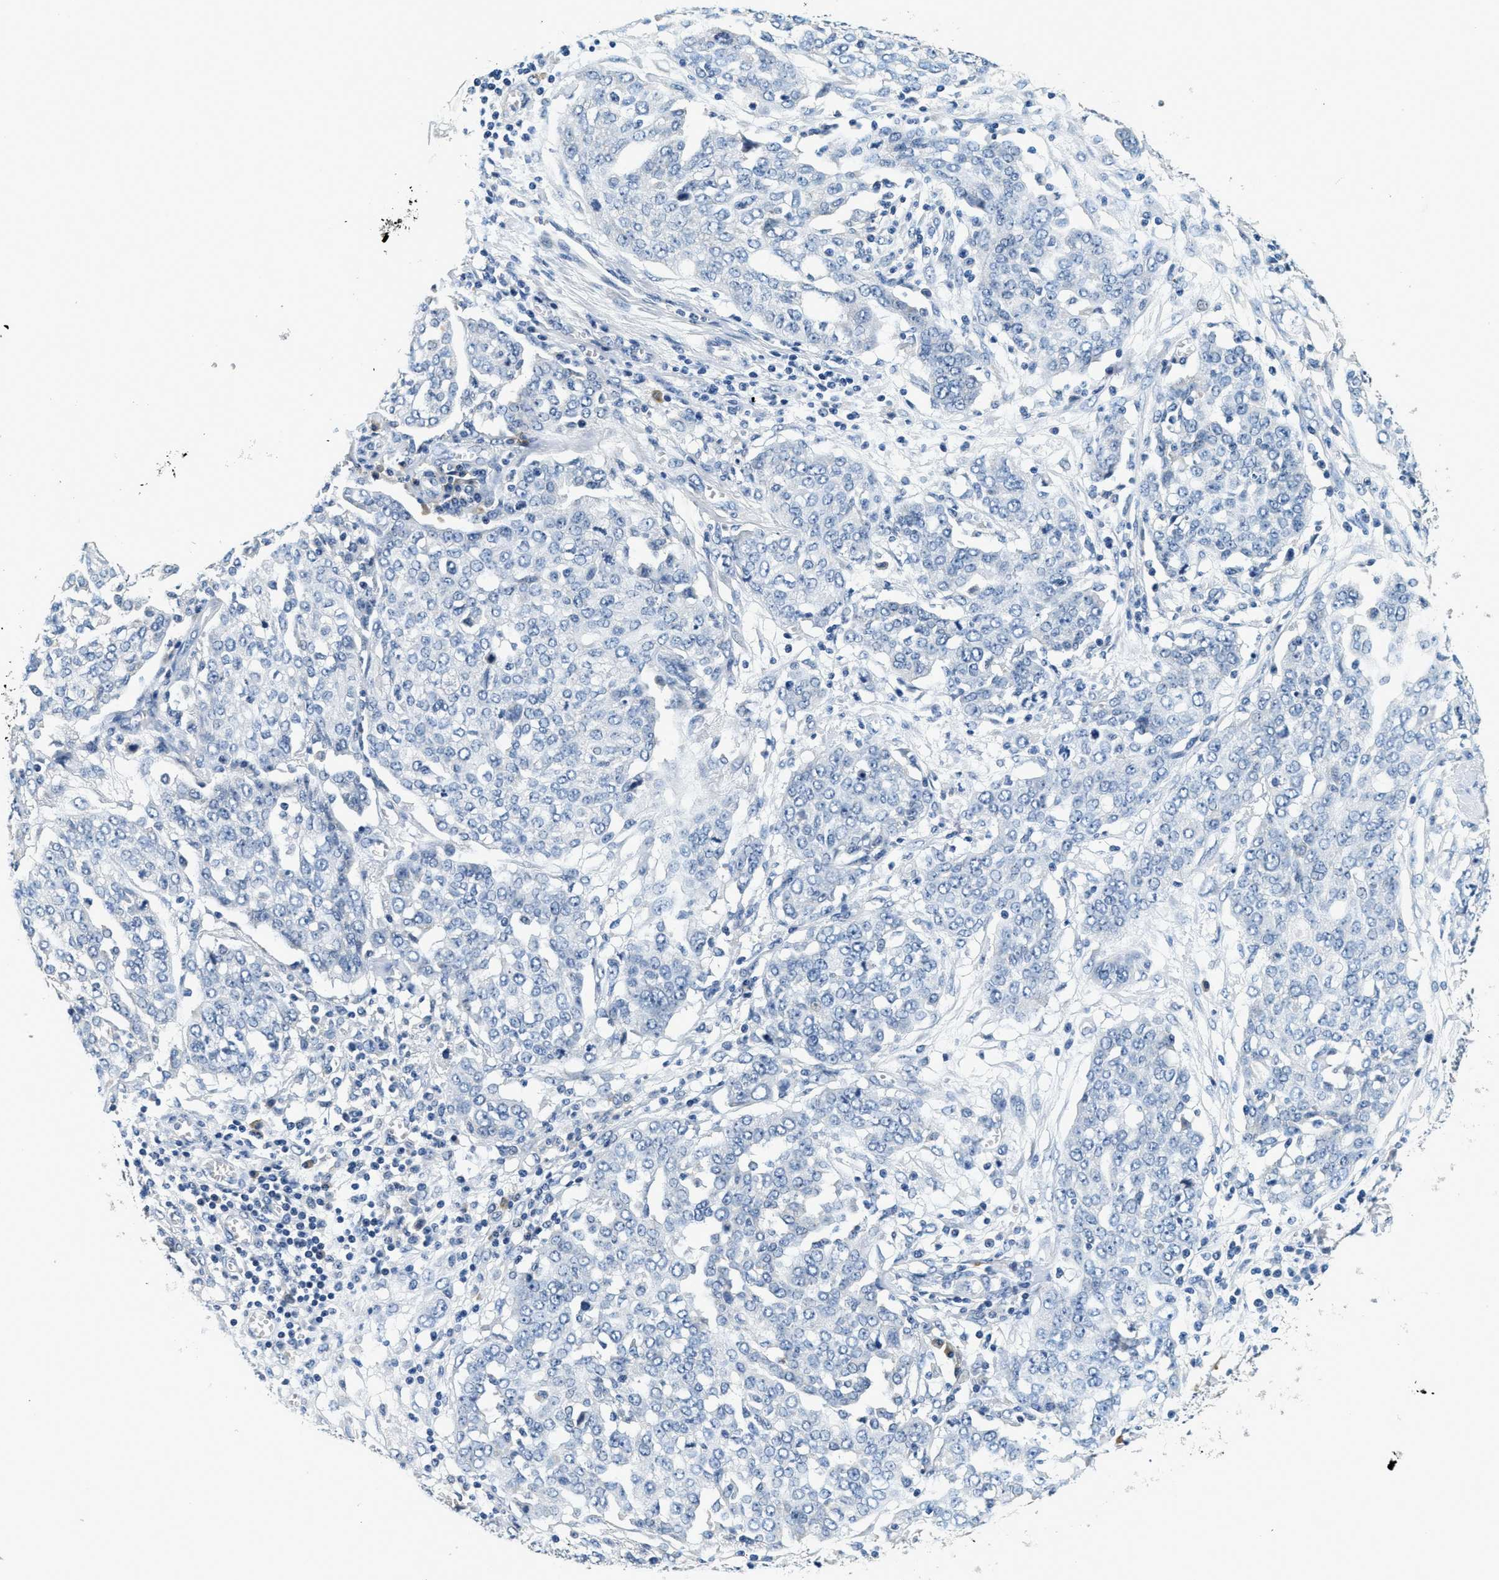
{"staining": {"intensity": "negative", "quantity": "none", "location": "none"}, "tissue": "ovarian cancer", "cell_type": "Tumor cells", "image_type": "cancer", "snomed": [{"axis": "morphology", "description": "Cystadenocarcinoma, serous, NOS"}, {"axis": "topography", "description": "Soft tissue"}, {"axis": "topography", "description": "Ovary"}], "caption": "Human ovarian cancer (serous cystadenocarcinoma) stained for a protein using IHC exhibits no staining in tumor cells.", "gene": "ALDH3A2", "patient": {"sex": "female", "age": 57}}